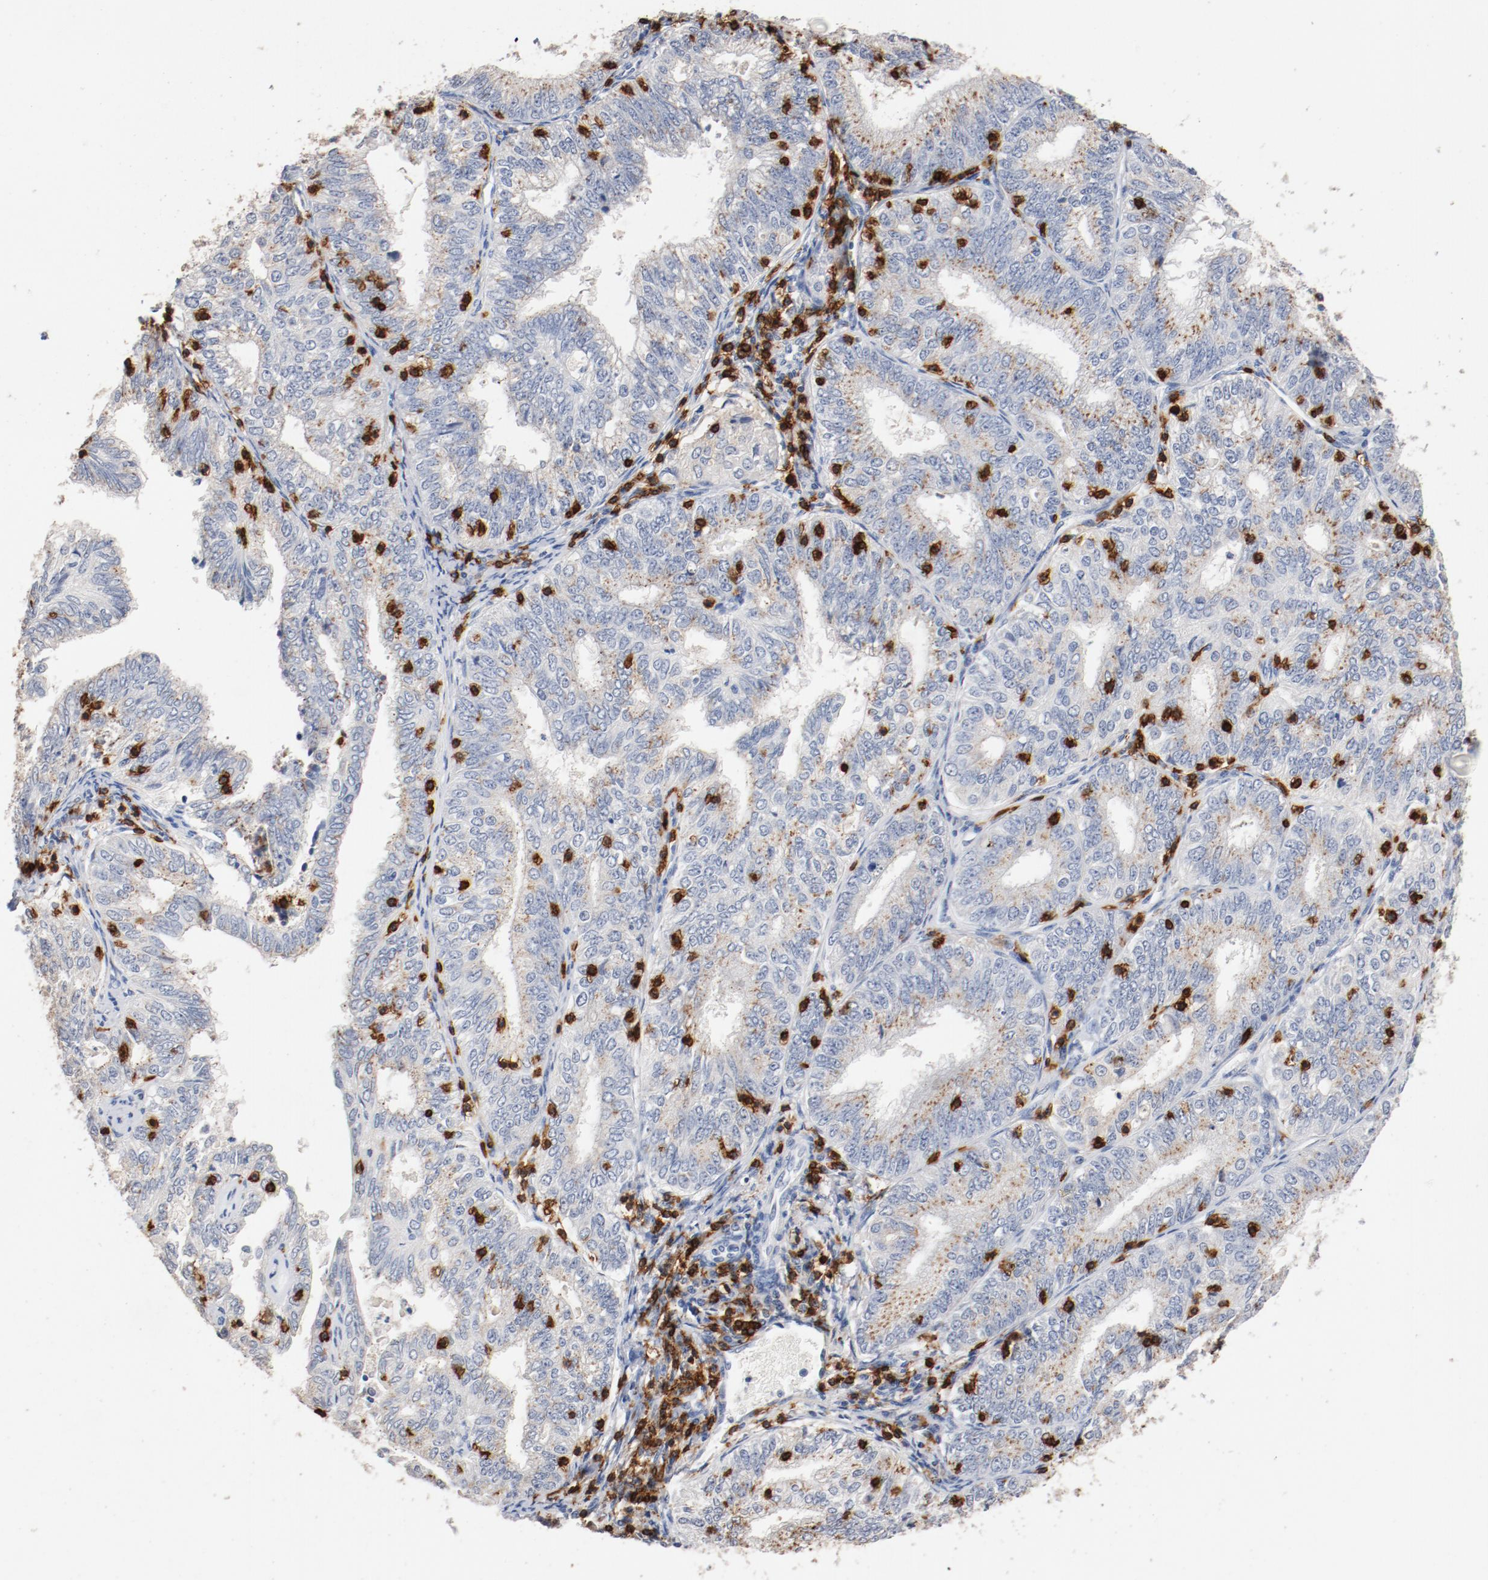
{"staining": {"intensity": "weak", "quantity": ">75%", "location": "cytoplasmic/membranous"}, "tissue": "endometrial cancer", "cell_type": "Tumor cells", "image_type": "cancer", "snomed": [{"axis": "morphology", "description": "Adenocarcinoma, NOS"}, {"axis": "topography", "description": "Endometrium"}], "caption": "Endometrial cancer was stained to show a protein in brown. There is low levels of weak cytoplasmic/membranous positivity in approximately >75% of tumor cells.", "gene": "CD247", "patient": {"sex": "female", "age": 69}}